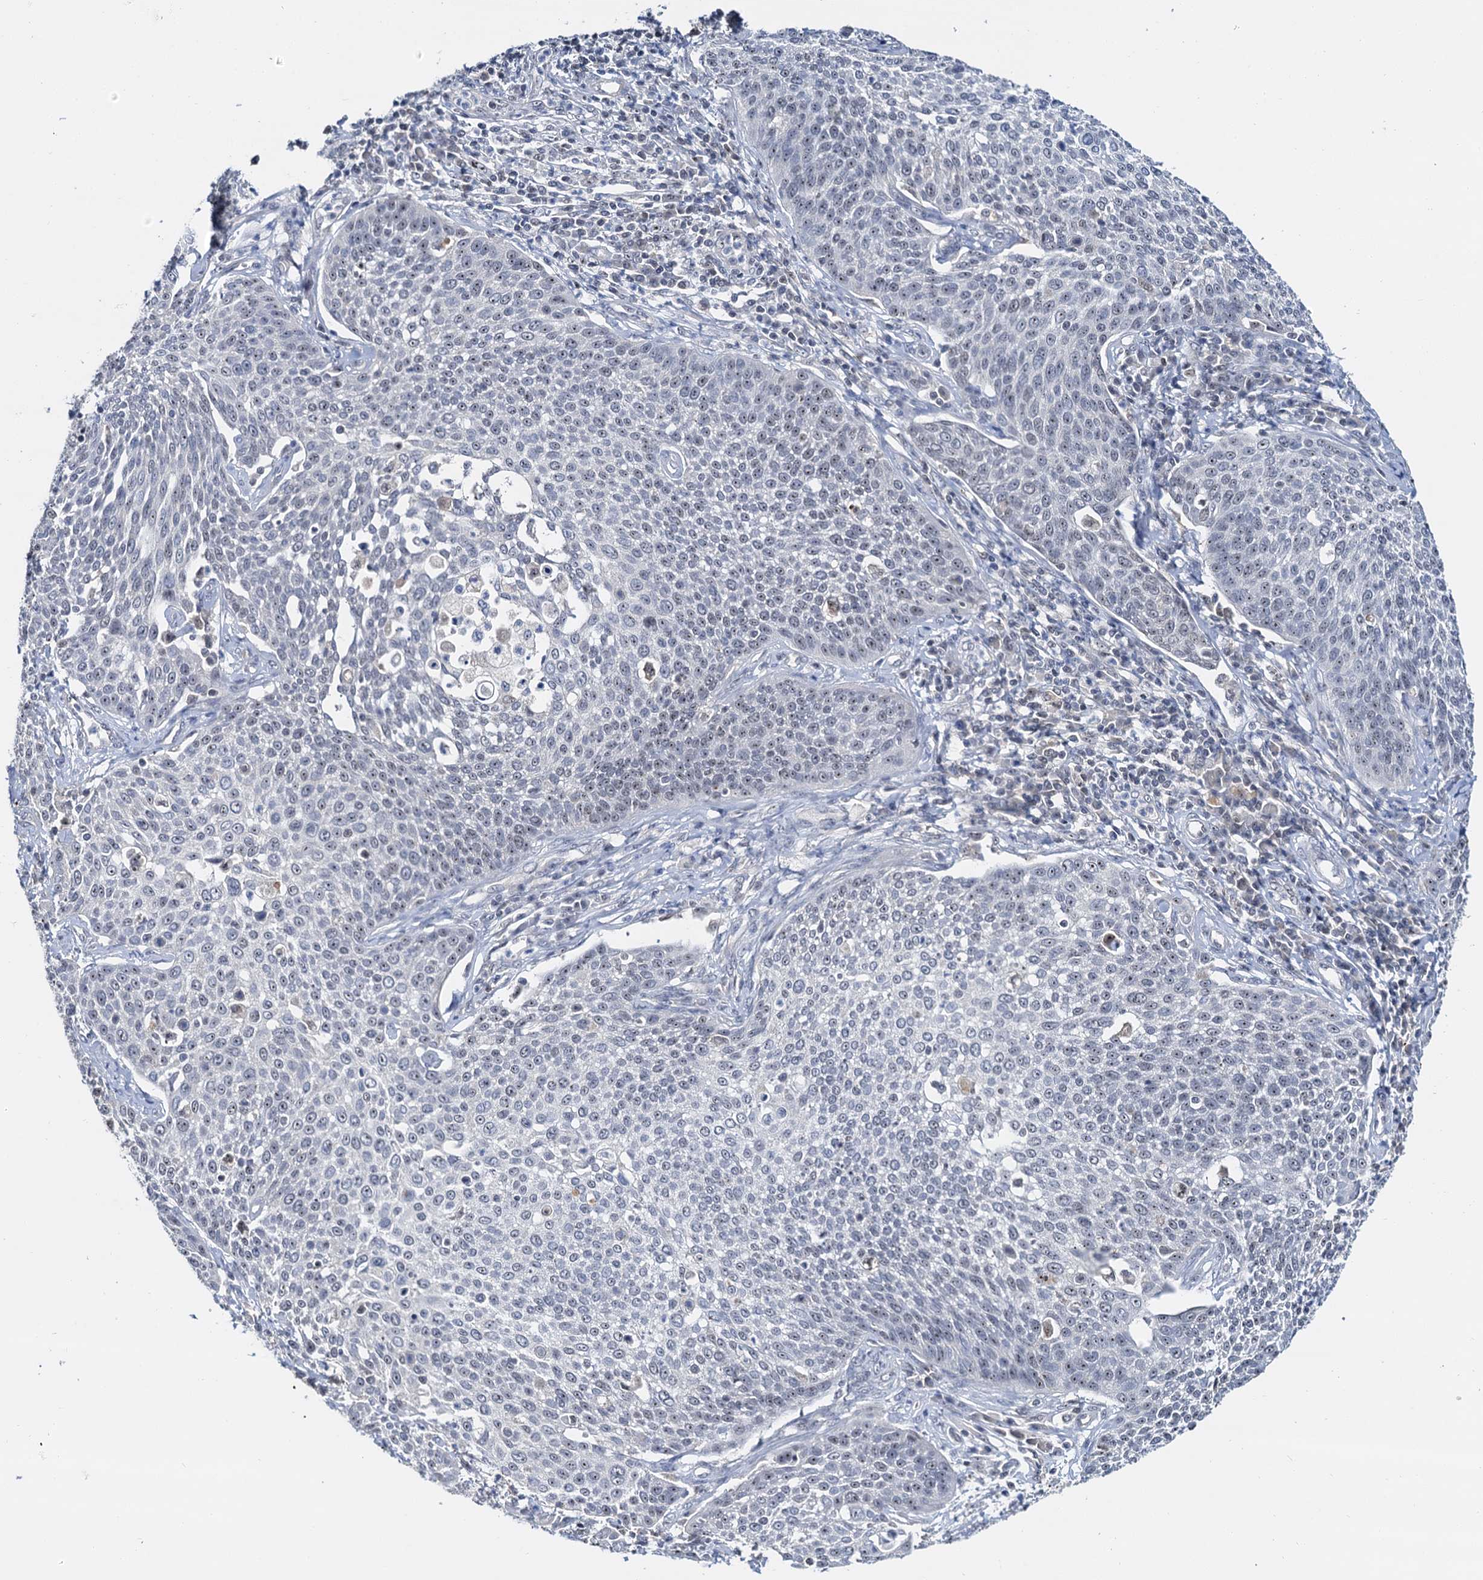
{"staining": {"intensity": "weak", "quantity": "25%-75%", "location": "nuclear"}, "tissue": "cervical cancer", "cell_type": "Tumor cells", "image_type": "cancer", "snomed": [{"axis": "morphology", "description": "Squamous cell carcinoma, NOS"}, {"axis": "topography", "description": "Cervix"}], "caption": "Cervical cancer (squamous cell carcinoma) tissue reveals weak nuclear staining in approximately 25%-75% of tumor cells, visualized by immunohistochemistry.", "gene": "NOP2", "patient": {"sex": "female", "age": 34}}